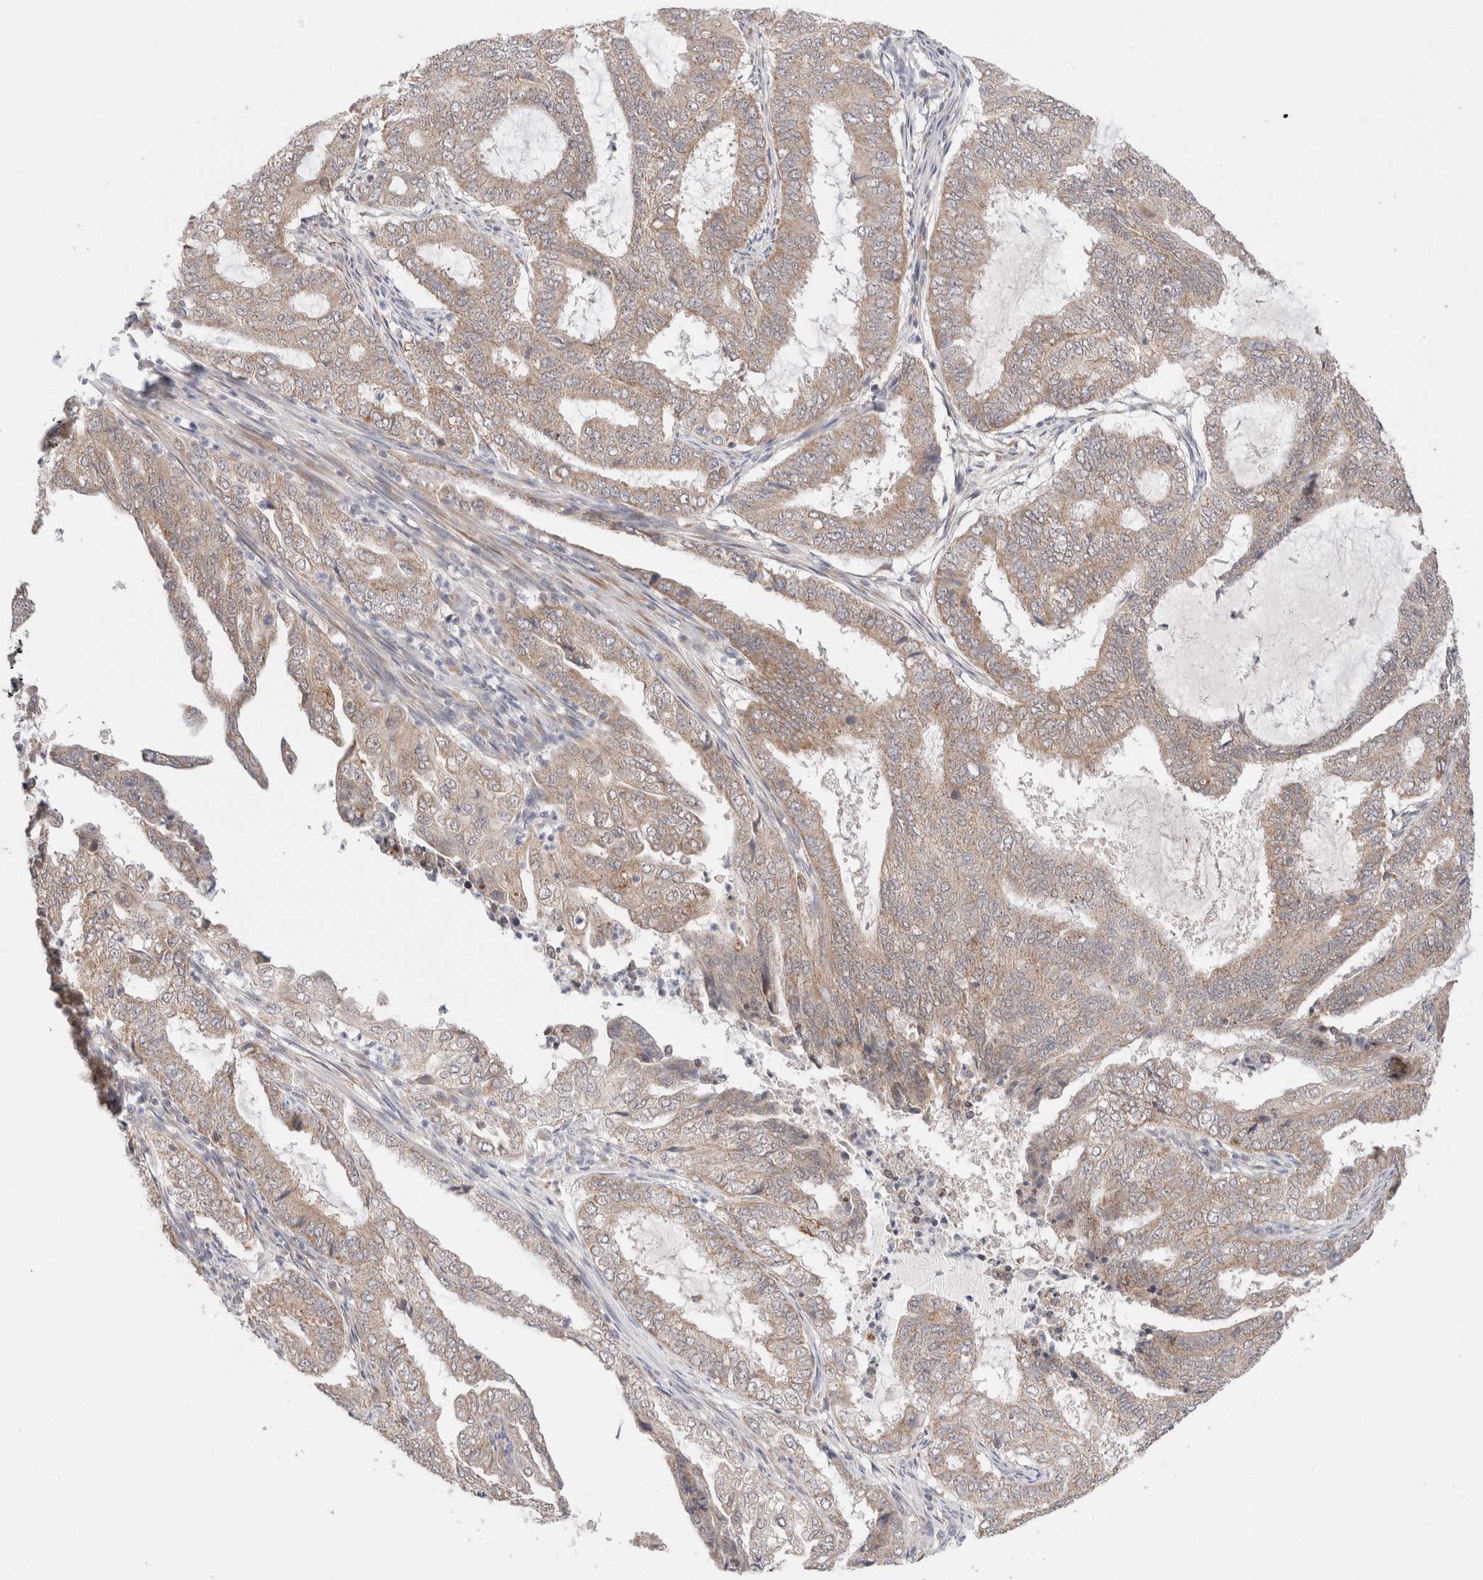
{"staining": {"intensity": "weak", "quantity": ">75%", "location": "cytoplasmic/membranous"}, "tissue": "endometrial cancer", "cell_type": "Tumor cells", "image_type": "cancer", "snomed": [{"axis": "morphology", "description": "Adenocarcinoma, NOS"}, {"axis": "topography", "description": "Endometrium"}], "caption": "Tumor cells reveal low levels of weak cytoplasmic/membranous expression in approximately >75% of cells in adenocarcinoma (endometrial).", "gene": "ERI3", "patient": {"sex": "female", "age": 51}}